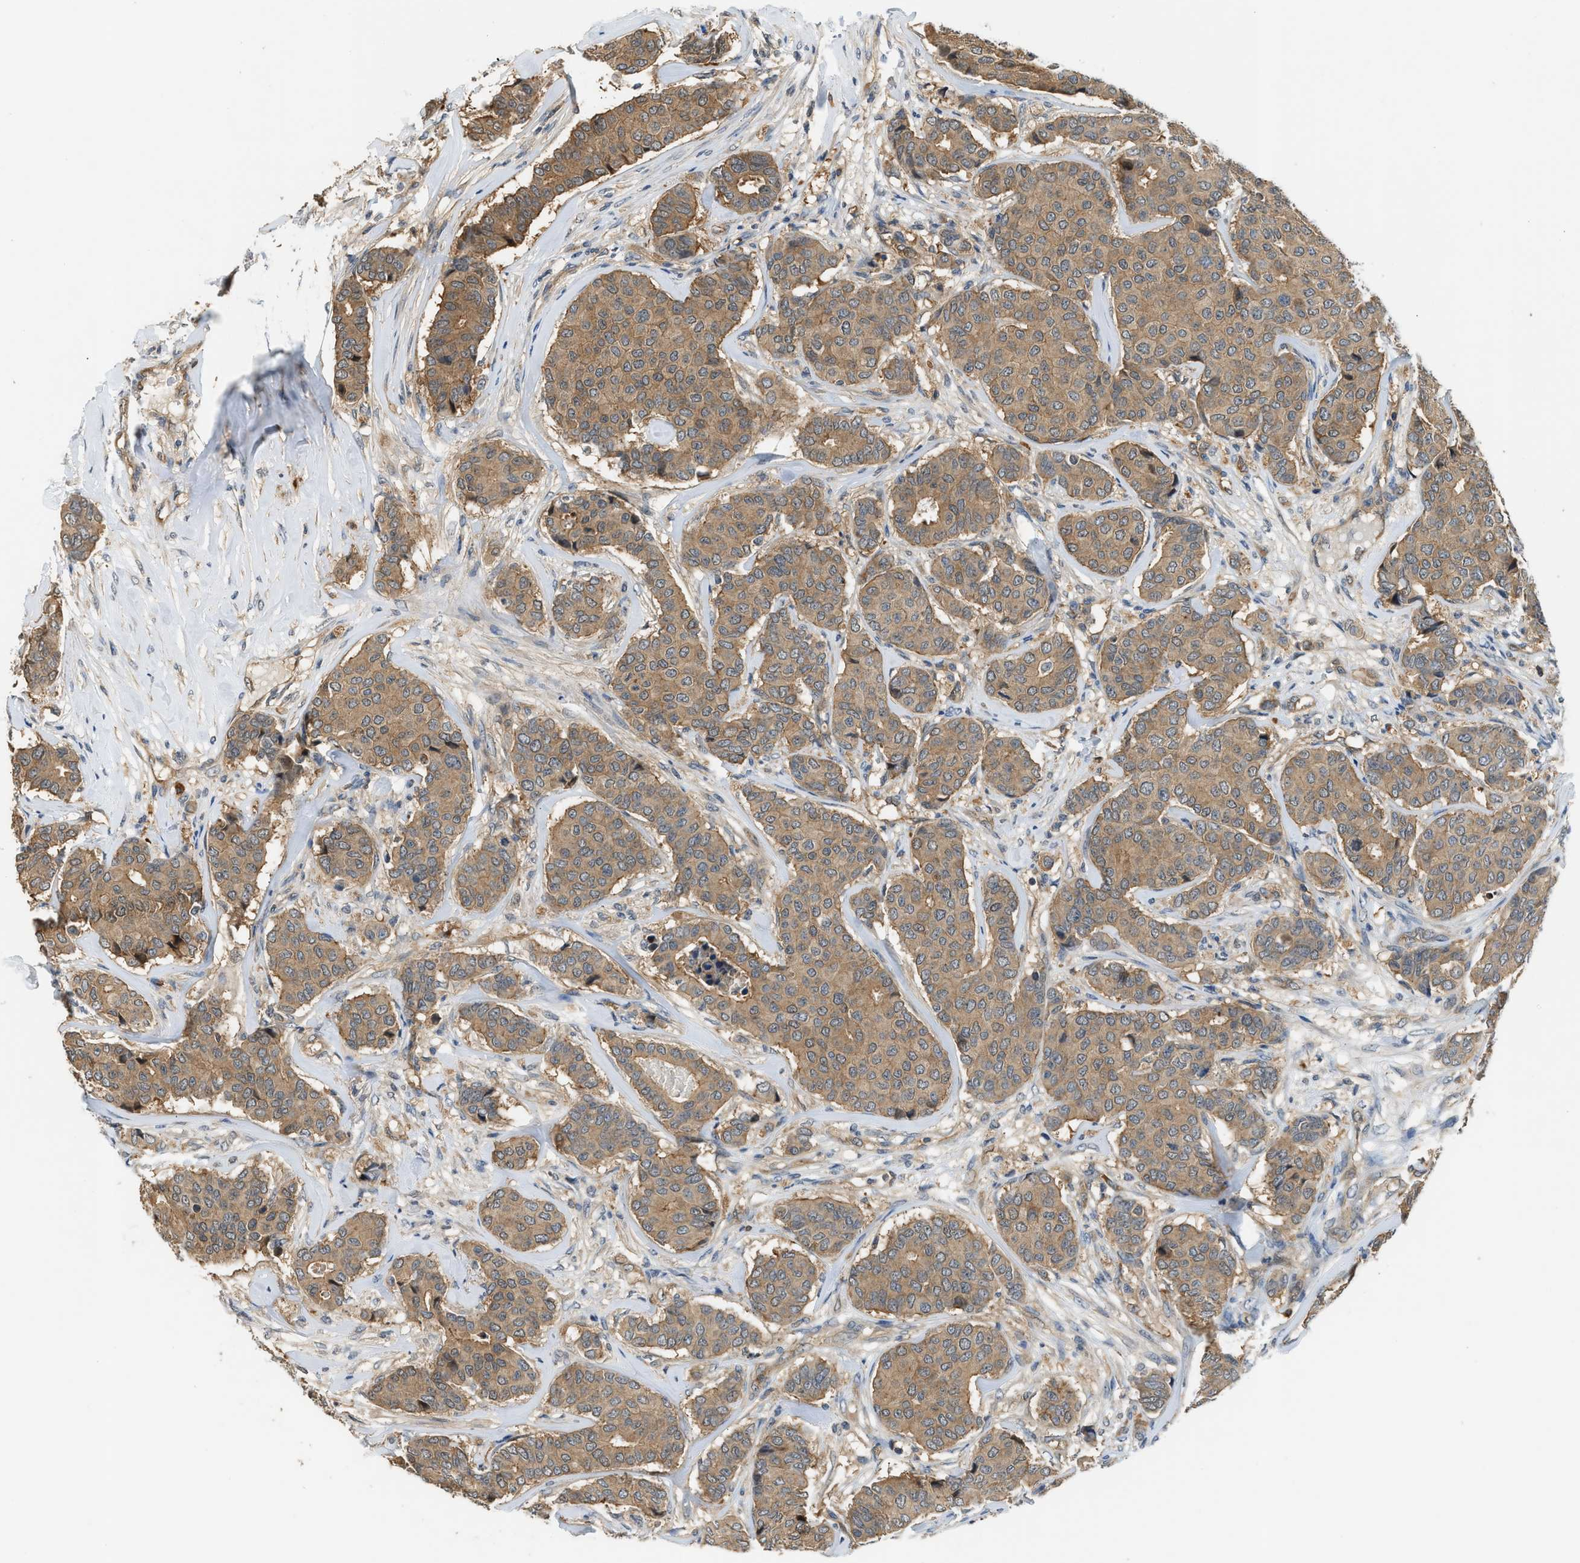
{"staining": {"intensity": "moderate", "quantity": ">75%", "location": "cytoplasmic/membranous"}, "tissue": "breast cancer", "cell_type": "Tumor cells", "image_type": "cancer", "snomed": [{"axis": "morphology", "description": "Duct carcinoma"}, {"axis": "topography", "description": "Breast"}], "caption": "Protein expression analysis of infiltrating ductal carcinoma (breast) displays moderate cytoplasmic/membranous positivity in about >75% of tumor cells.", "gene": "CBLB", "patient": {"sex": "female", "age": 75}}